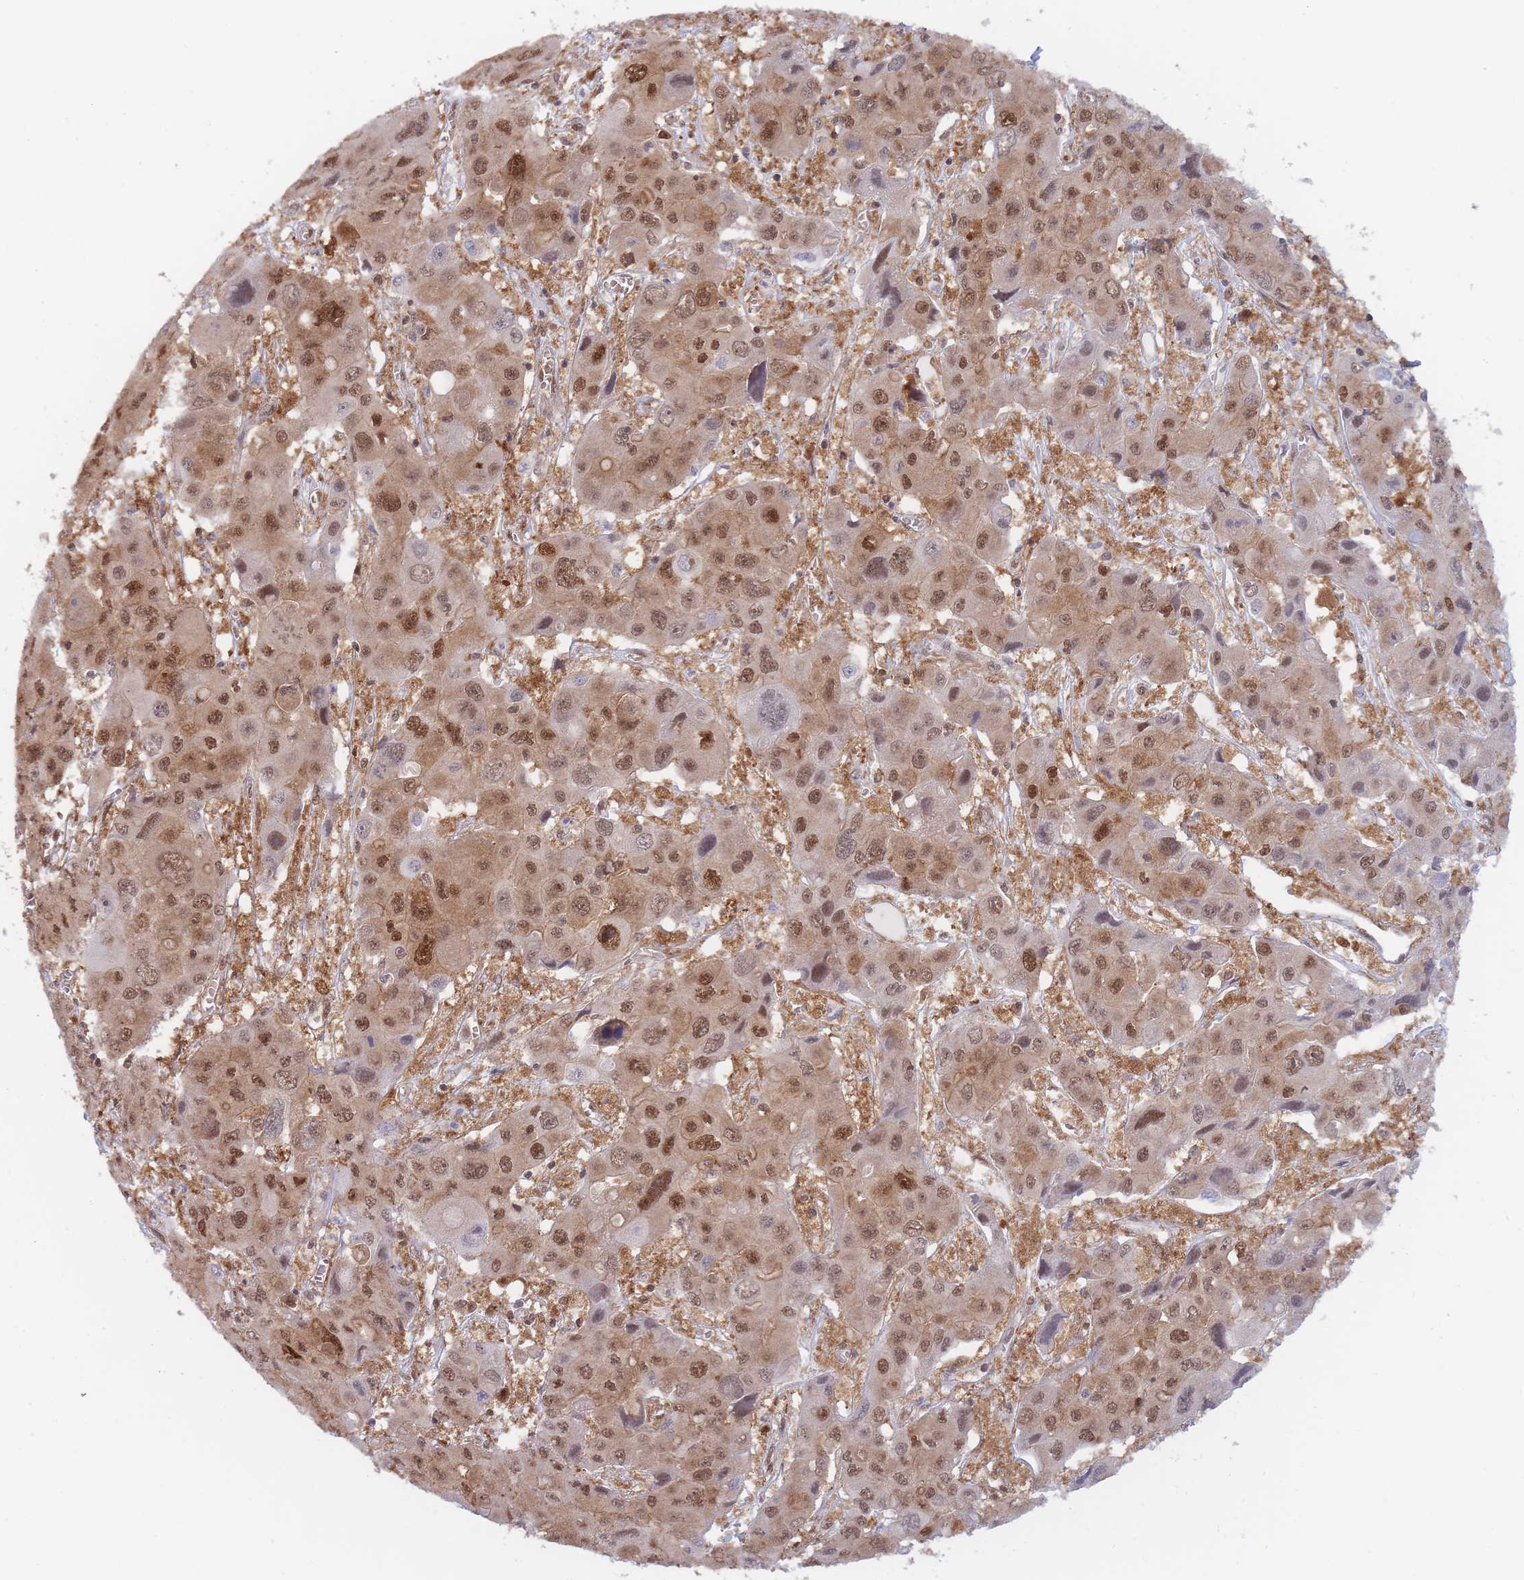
{"staining": {"intensity": "moderate", "quantity": "25%-75%", "location": "cytoplasmic/membranous,nuclear"}, "tissue": "liver cancer", "cell_type": "Tumor cells", "image_type": "cancer", "snomed": [{"axis": "morphology", "description": "Cholangiocarcinoma"}, {"axis": "topography", "description": "Liver"}], "caption": "This micrograph exhibits liver cancer stained with IHC to label a protein in brown. The cytoplasmic/membranous and nuclear of tumor cells show moderate positivity for the protein. Nuclei are counter-stained blue.", "gene": "NSFL1C", "patient": {"sex": "male", "age": 67}}